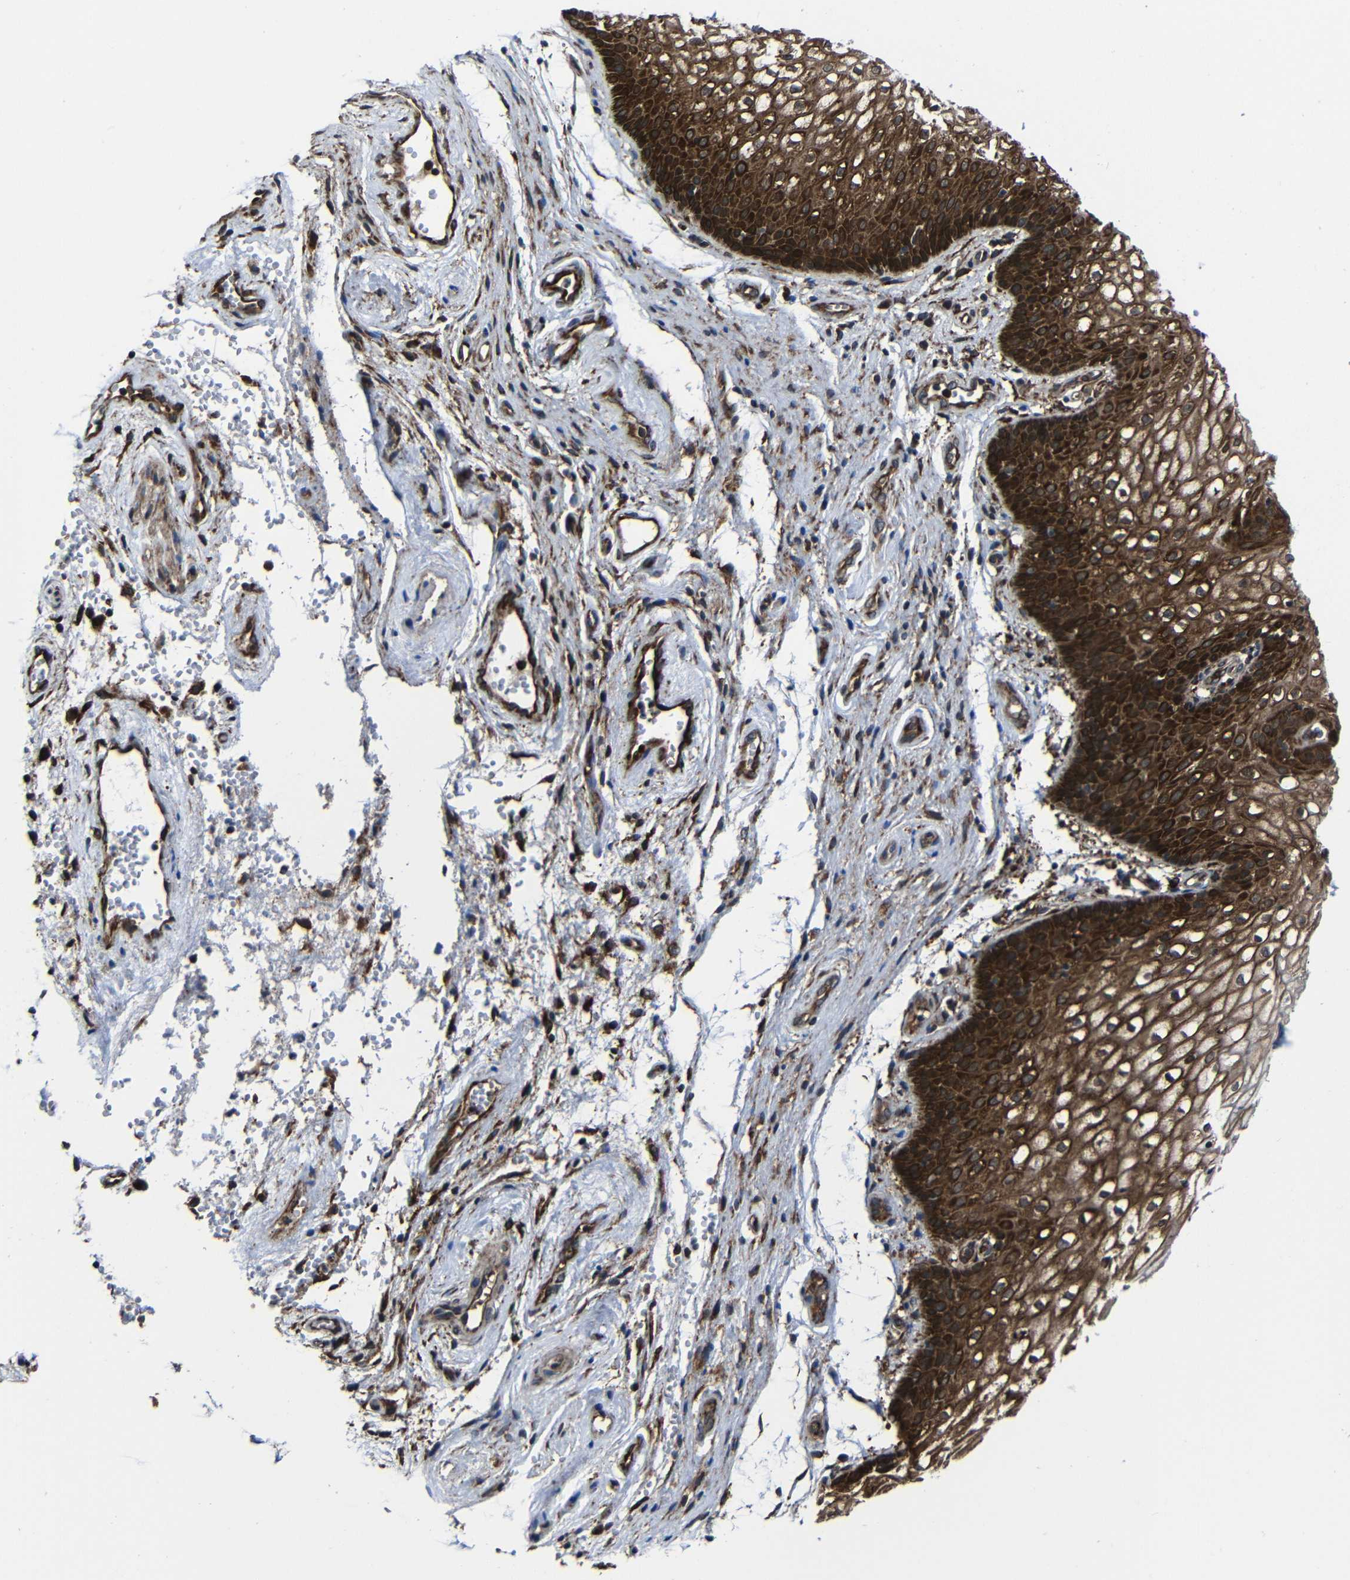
{"staining": {"intensity": "strong", "quantity": ">75%", "location": "cytoplasmic/membranous"}, "tissue": "vagina", "cell_type": "Squamous epithelial cells", "image_type": "normal", "snomed": [{"axis": "morphology", "description": "Normal tissue, NOS"}, {"axis": "topography", "description": "Vagina"}], "caption": "IHC of normal vagina displays high levels of strong cytoplasmic/membranous staining in approximately >75% of squamous epithelial cells. The staining was performed using DAB, with brown indicating positive protein expression. Nuclei are stained blue with hematoxylin.", "gene": "KIAA0513", "patient": {"sex": "female", "age": 34}}